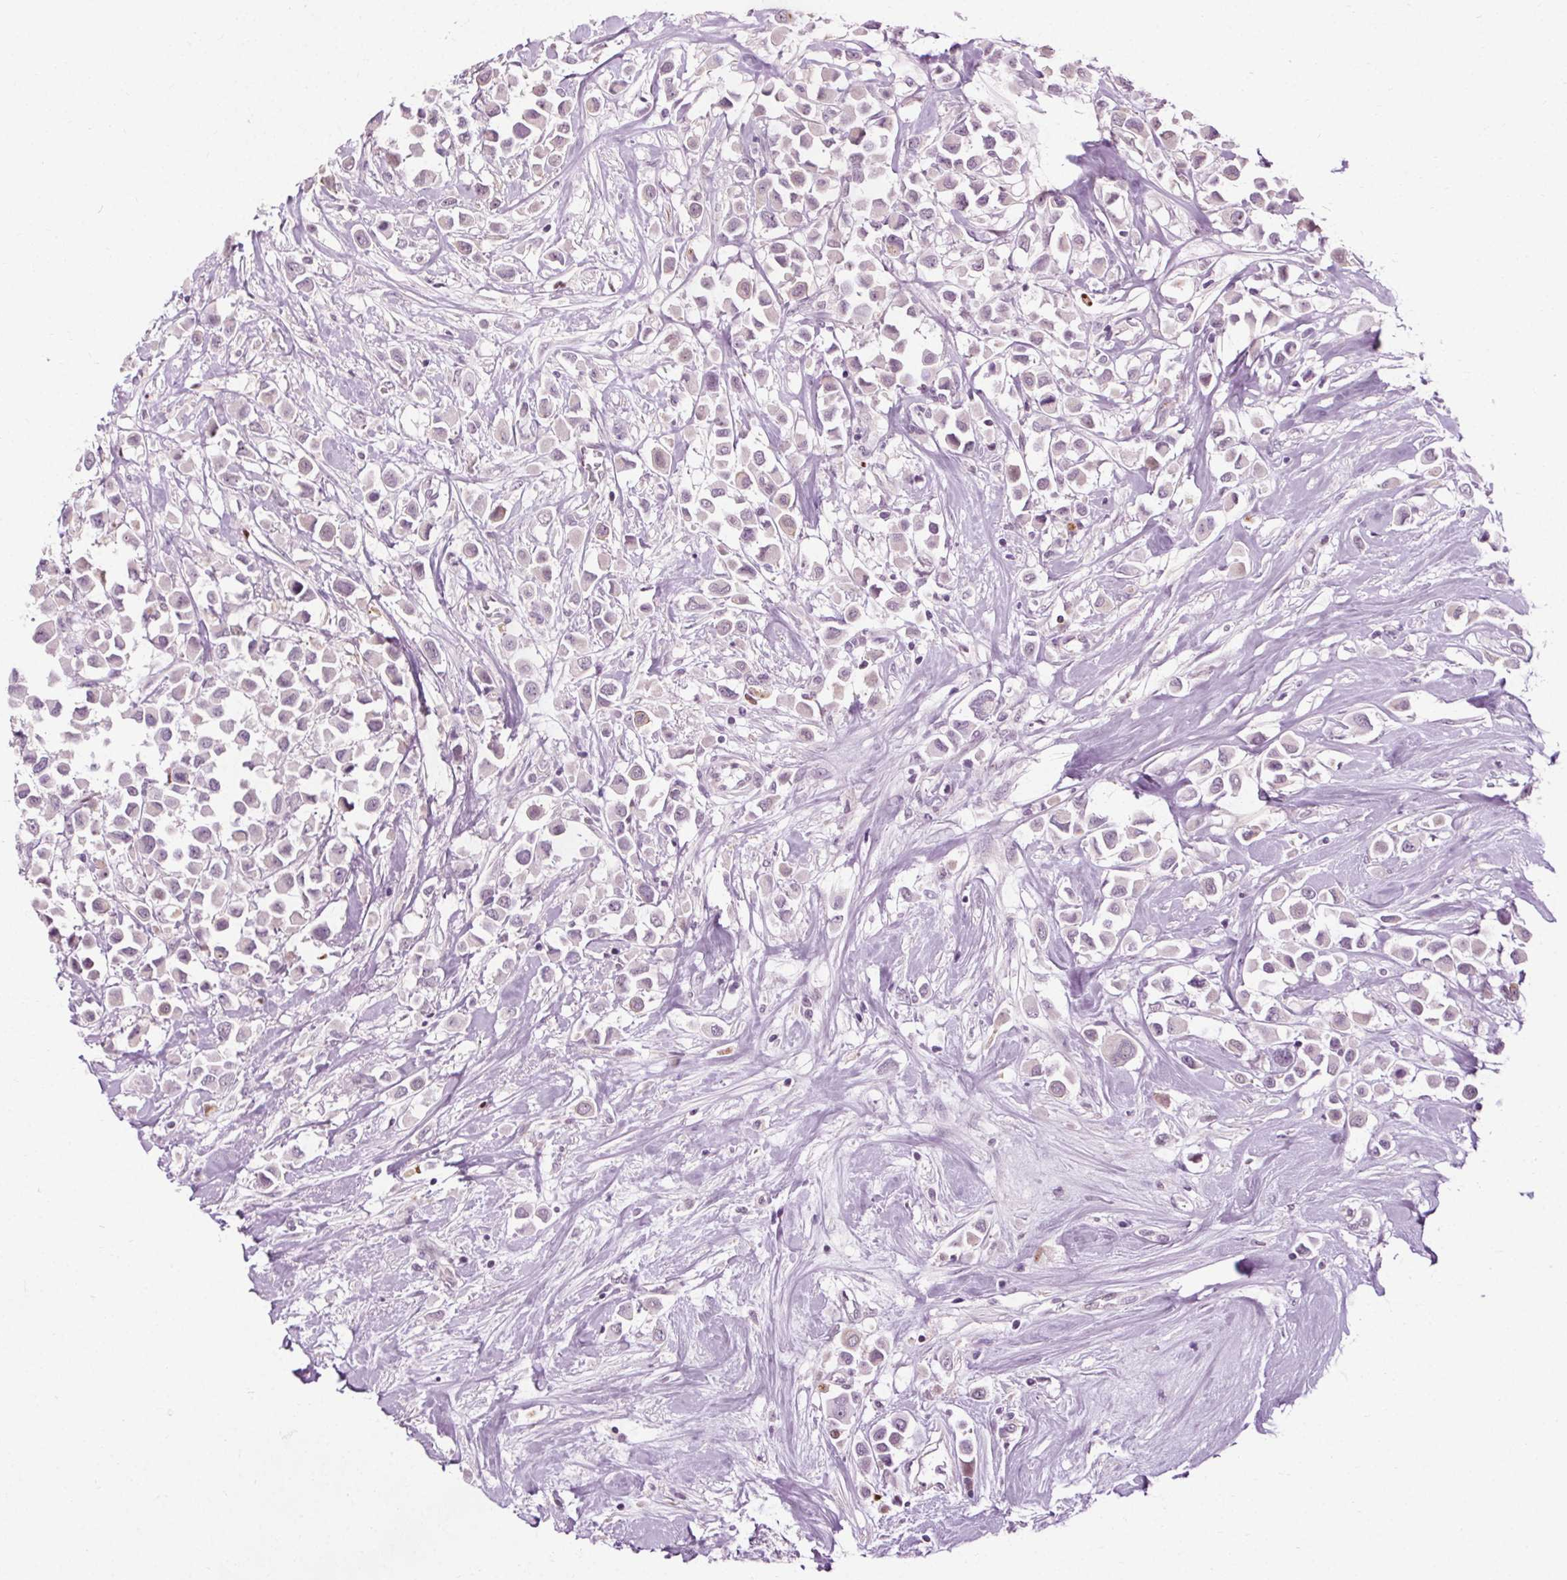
{"staining": {"intensity": "negative", "quantity": "none", "location": "none"}, "tissue": "breast cancer", "cell_type": "Tumor cells", "image_type": "cancer", "snomed": [{"axis": "morphology", "description": "Duct carcinoma"}, {"axis": "topography", "description": "Breast"}], "caption": "Immunohistochemical staining of invasive ductal carcinoma (breast) reveals no significant expression in tumor cells.", "gene": "CEBPA", "patient": {"sex": "female", "age": 61}}